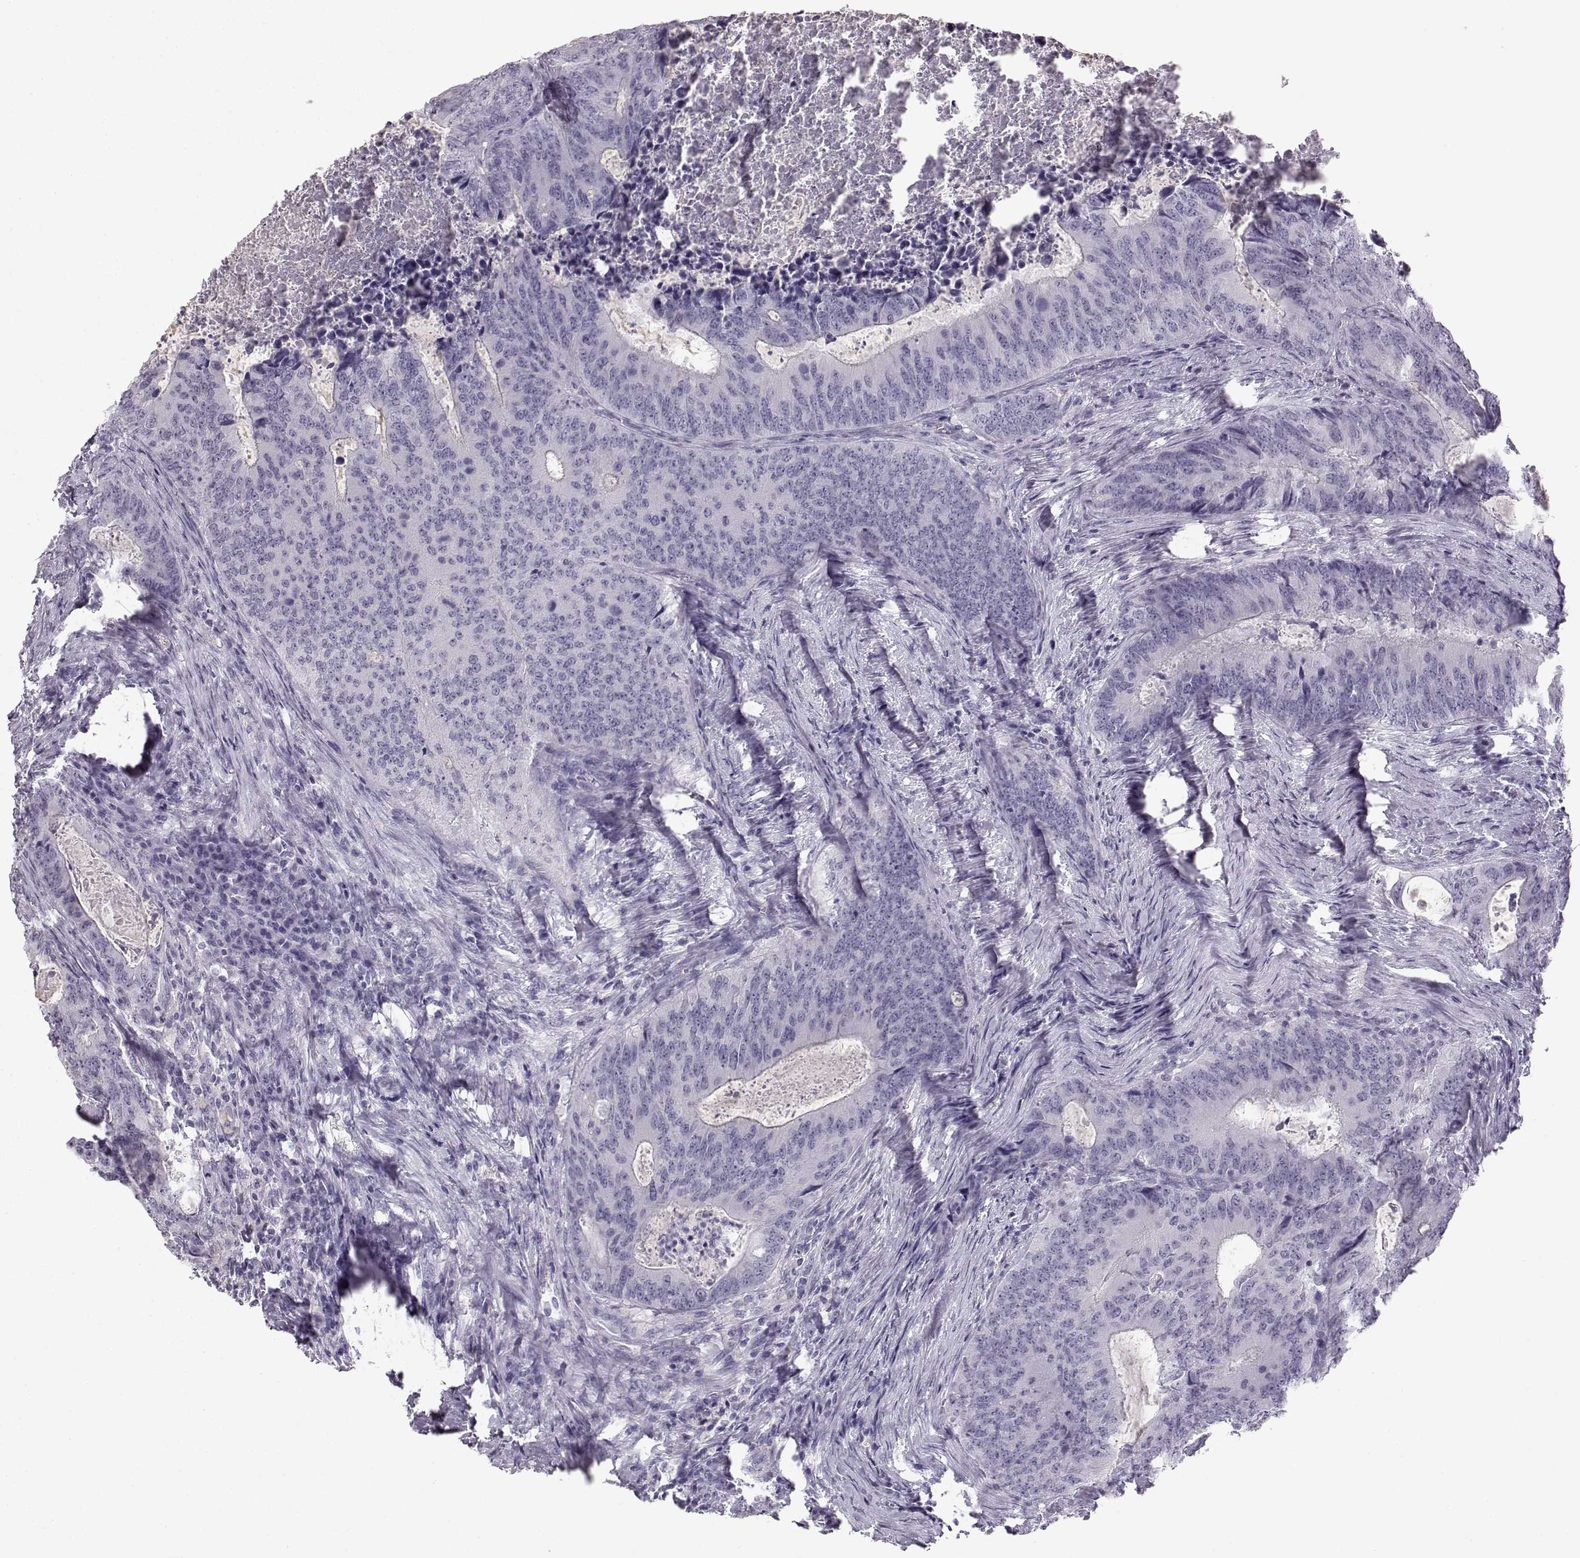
{"staining": {"intensity": "negative", "quantity": "none", "location": "none"}, "tissue": "colorectal cancer", "cell_type": "Tumor cells", "image_type": "cancer", "snomed": [{"axis": "morphology", "description": "Adenocarcinoma, NOS"}, {"axis": "topography", "description": "Colon"}], "caption": "An image of human colorectal cancer (adenocarcinoma) is negative for staining in tumor cells.", "gene": "BFSP2", "patient": {"sex": "male", "age": 67}}